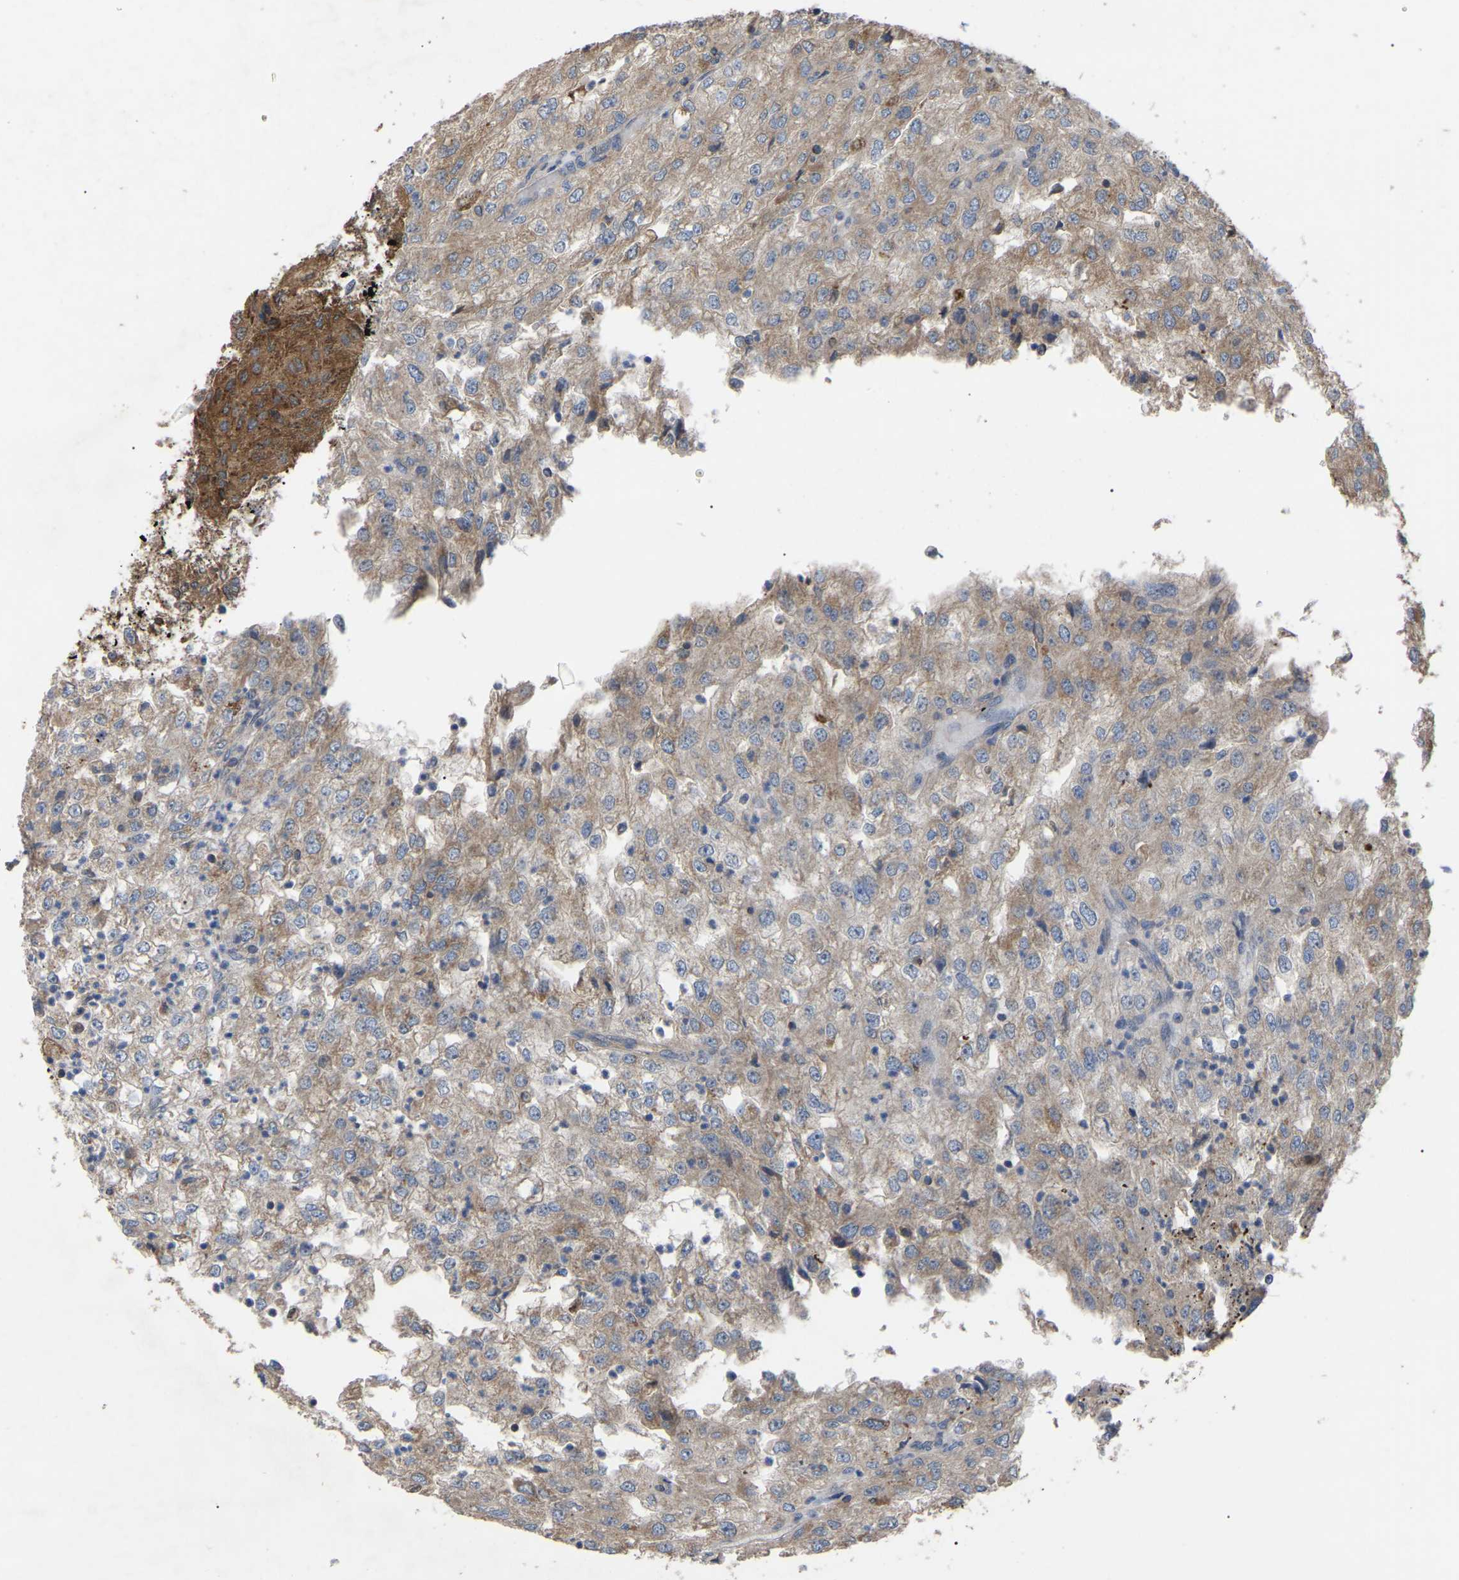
{"staining": {"intensity": "moderate", "quantity": ">75%", "location": "cytoplasmic/membranous"}, "tissue": "renal cancer", "cell_type": "Tumor cells", "image_type": "cancer", "snomed": [{"axis": "morphology", "description": "Adenocarcinoma, NOS"}, {"axis": "topography", "description": "Kidney"}], "caption": "A high-resolution histopathology image shows immunohistochemistry (IHC) staining of renal adenocarcinoma, which displays moderate cytoplasmic/membranous positivity in about >75% of tumor cells. (IHC, brightfield microscopy, high magnification).", "gene": "GCC1", "patient": {"sex": "female", "age": 54}}